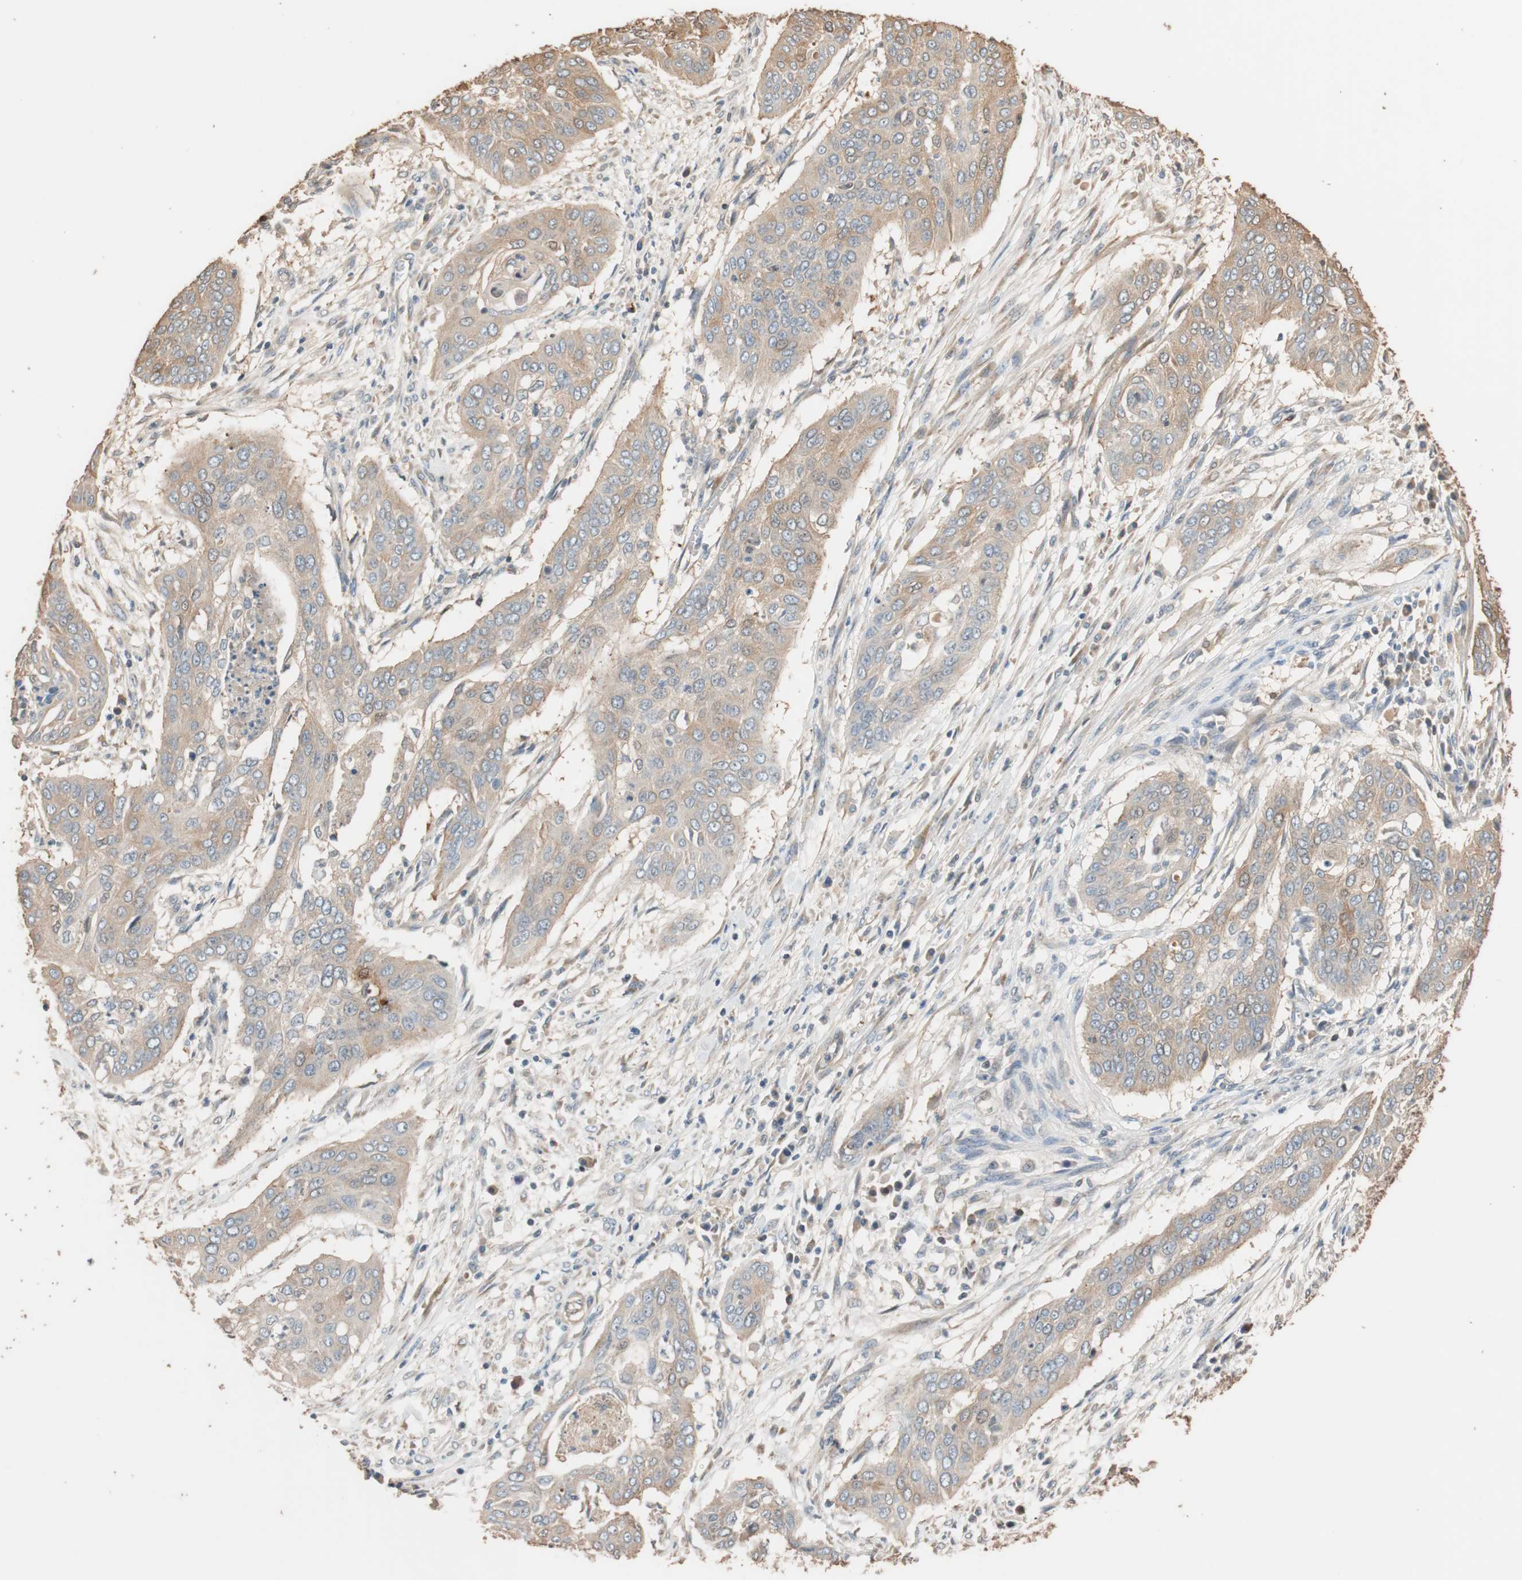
{"staining": {"intensity": "weak", "quantity": "25%-75%", "location": "cytoplasmic/membranous"}, "tissue": "cervical cancer", "cell_type": "Tumor cells", "image_type": "cancer", "snomed": [{"axis": "morphology", "description": "Squamous cell carcinoma, NOS"}, {"axis": "topography", "description": "Cervix"}], "caption": "Squamous cell carcinoma (cervical) tissue exhibits weak cytoplasmic/membranous positivity in approximately 25%-75% of tumor cells", "gene": "TUBB", "patient": {"sex": "female", "age": 39}}